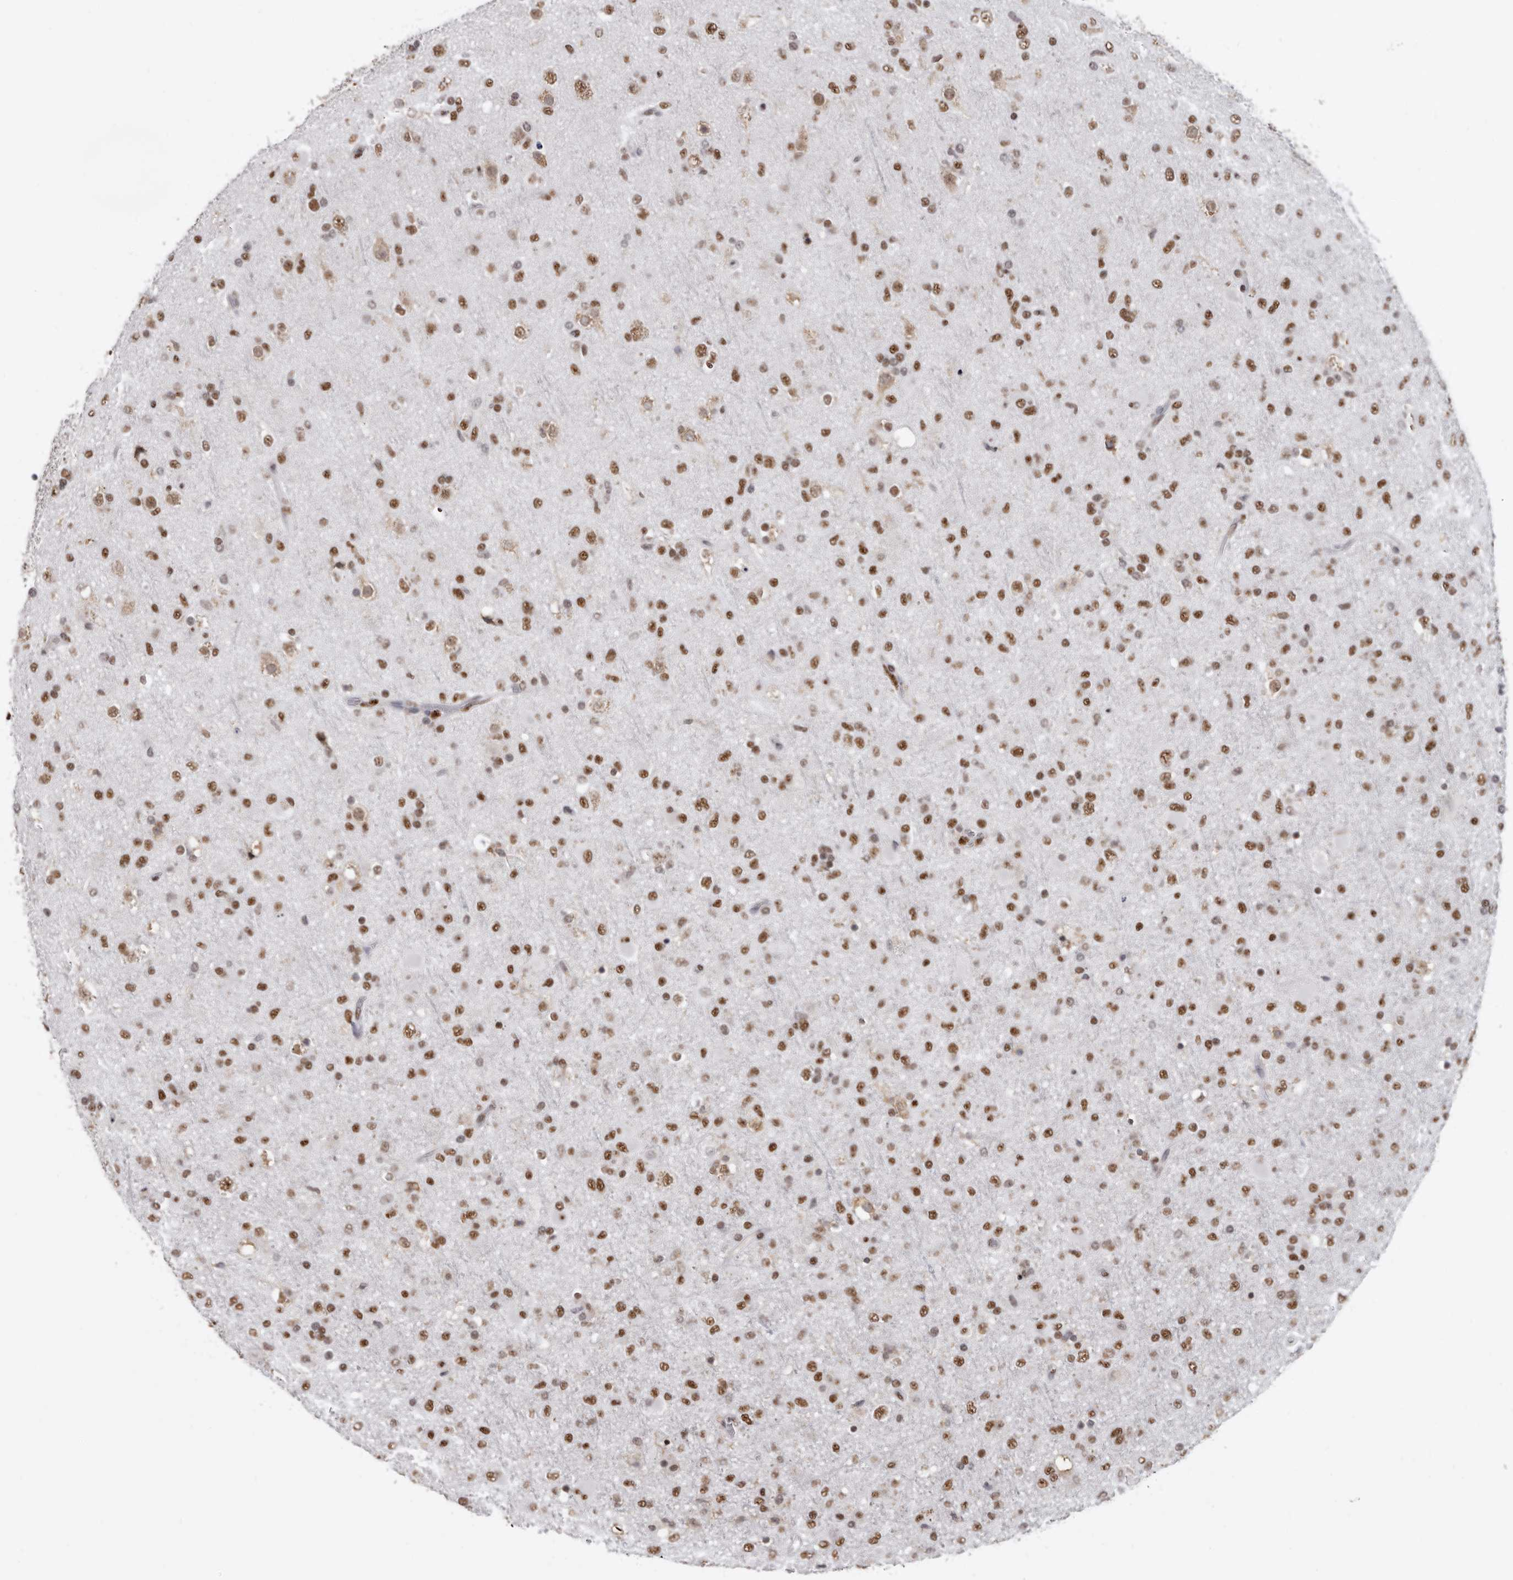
{"staining": {"intensity": "moderate", "quantity": ">75%", "location": "nuclear"}, "tissue": "glioma", "cell_type": "Tumor cells", "image_type": "cancer", "snomed": [{"axis": "morphology", "description": "Glioma, malignant, Low grade"}, {"axis": "topography", "description": "Brain"}], "caption": "A micrograph of human low-grade glioma (malignant) stained for a protein displays moderate nuclear brown staining in tumor cells.", "gene": "SCAF4", "patient": {"sex": "male", "age": 65}}